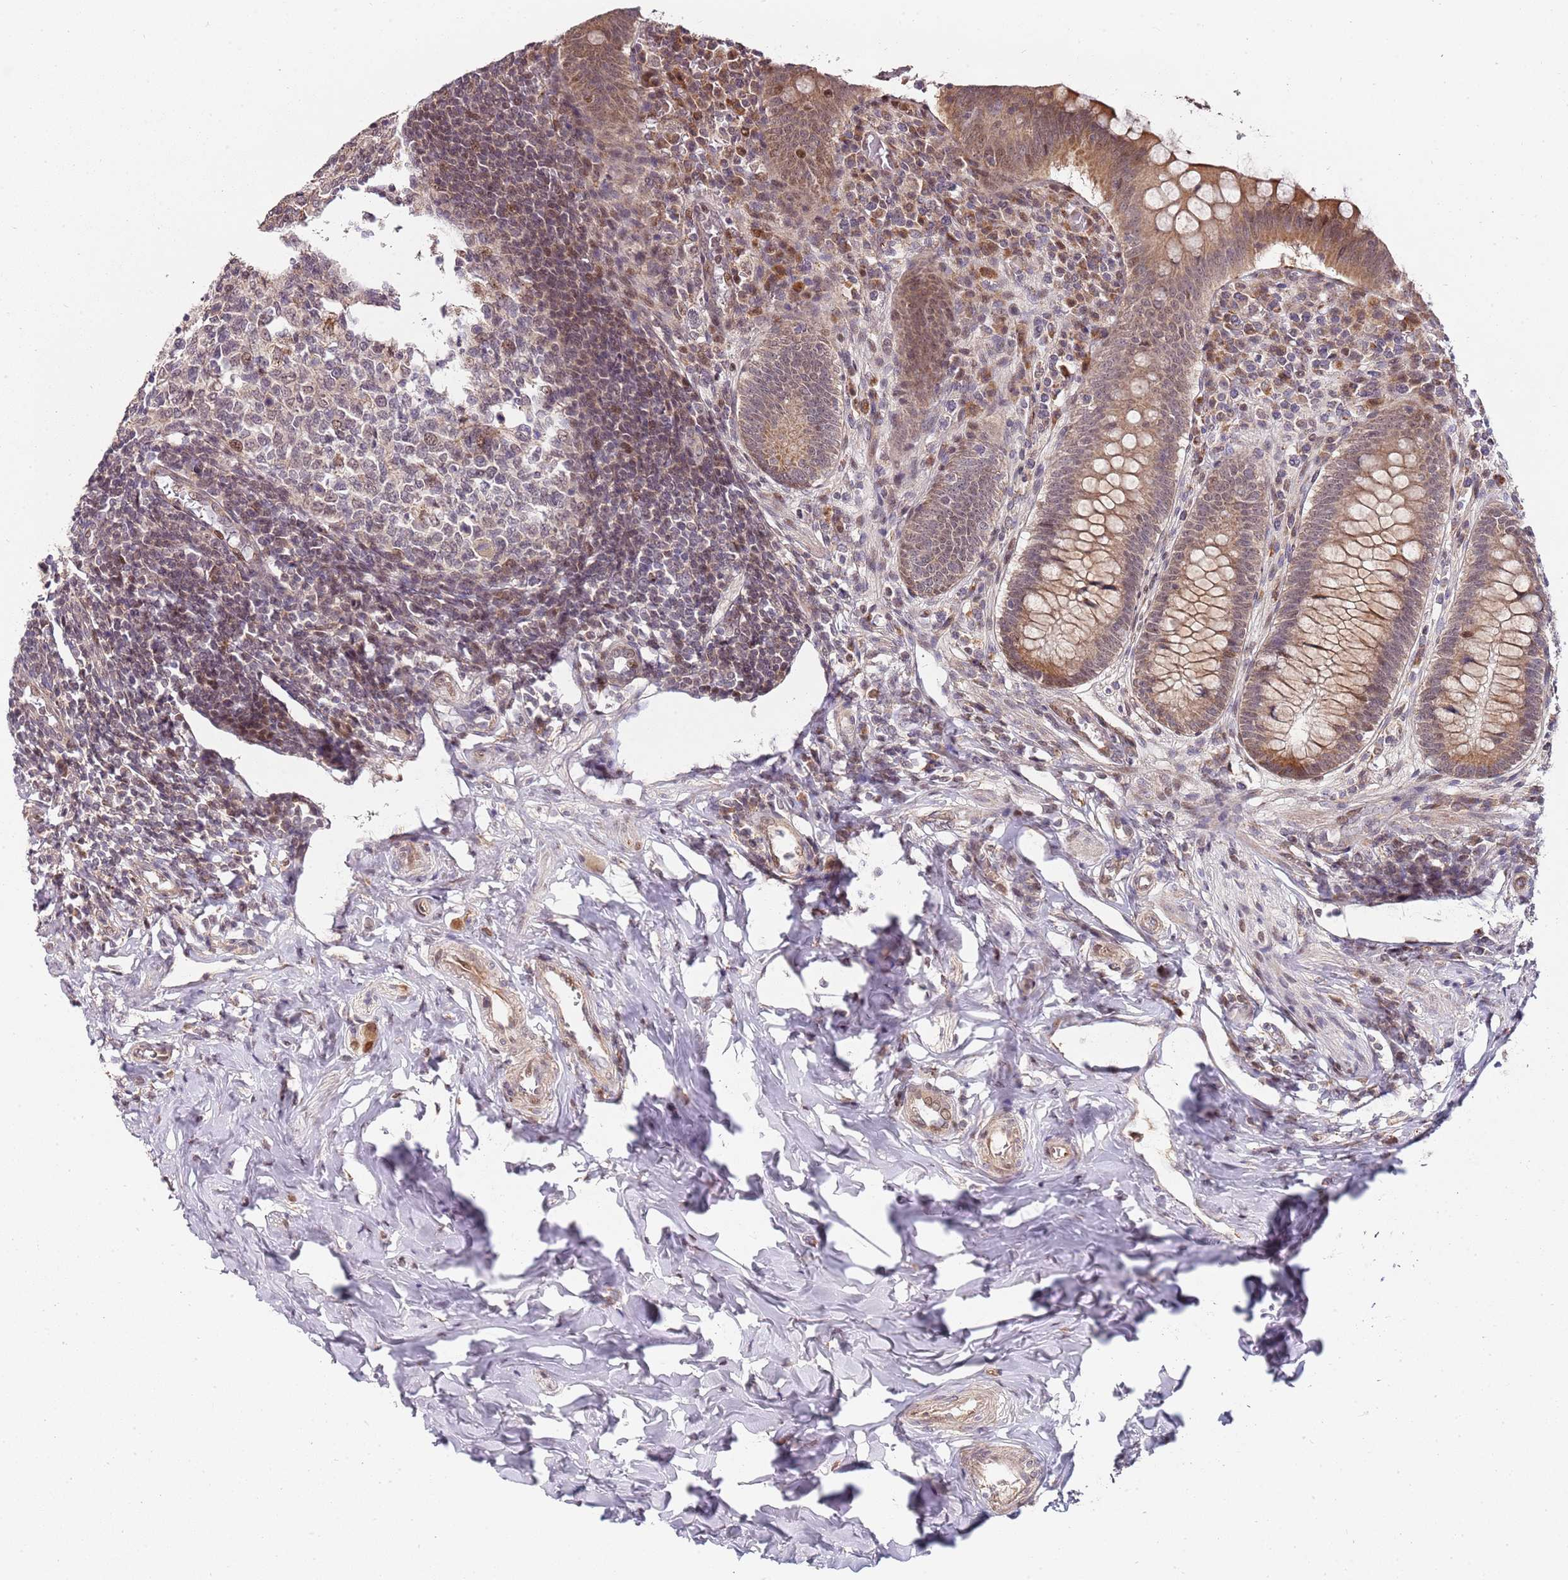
{"staining": {"intensity": "moderate", "quantity": ">75%", "location": "cytoplasmic/membranous"}, "tissue": "appendix", "cell_type": "Glandular cells", "image_type": "normal", "snomed": [{"axis": "morphology", "description": "Normal tissue, NOS"}, {"axis": "topography", "description": "Appendix"}], "caption": "Protein expression analysis of normal appendix shows moderate cytoplasmic/membranous staining in approximately >75% of glandular cells.", "gene": "EDC3", "patient": {"sex": "female", "age": 33}}